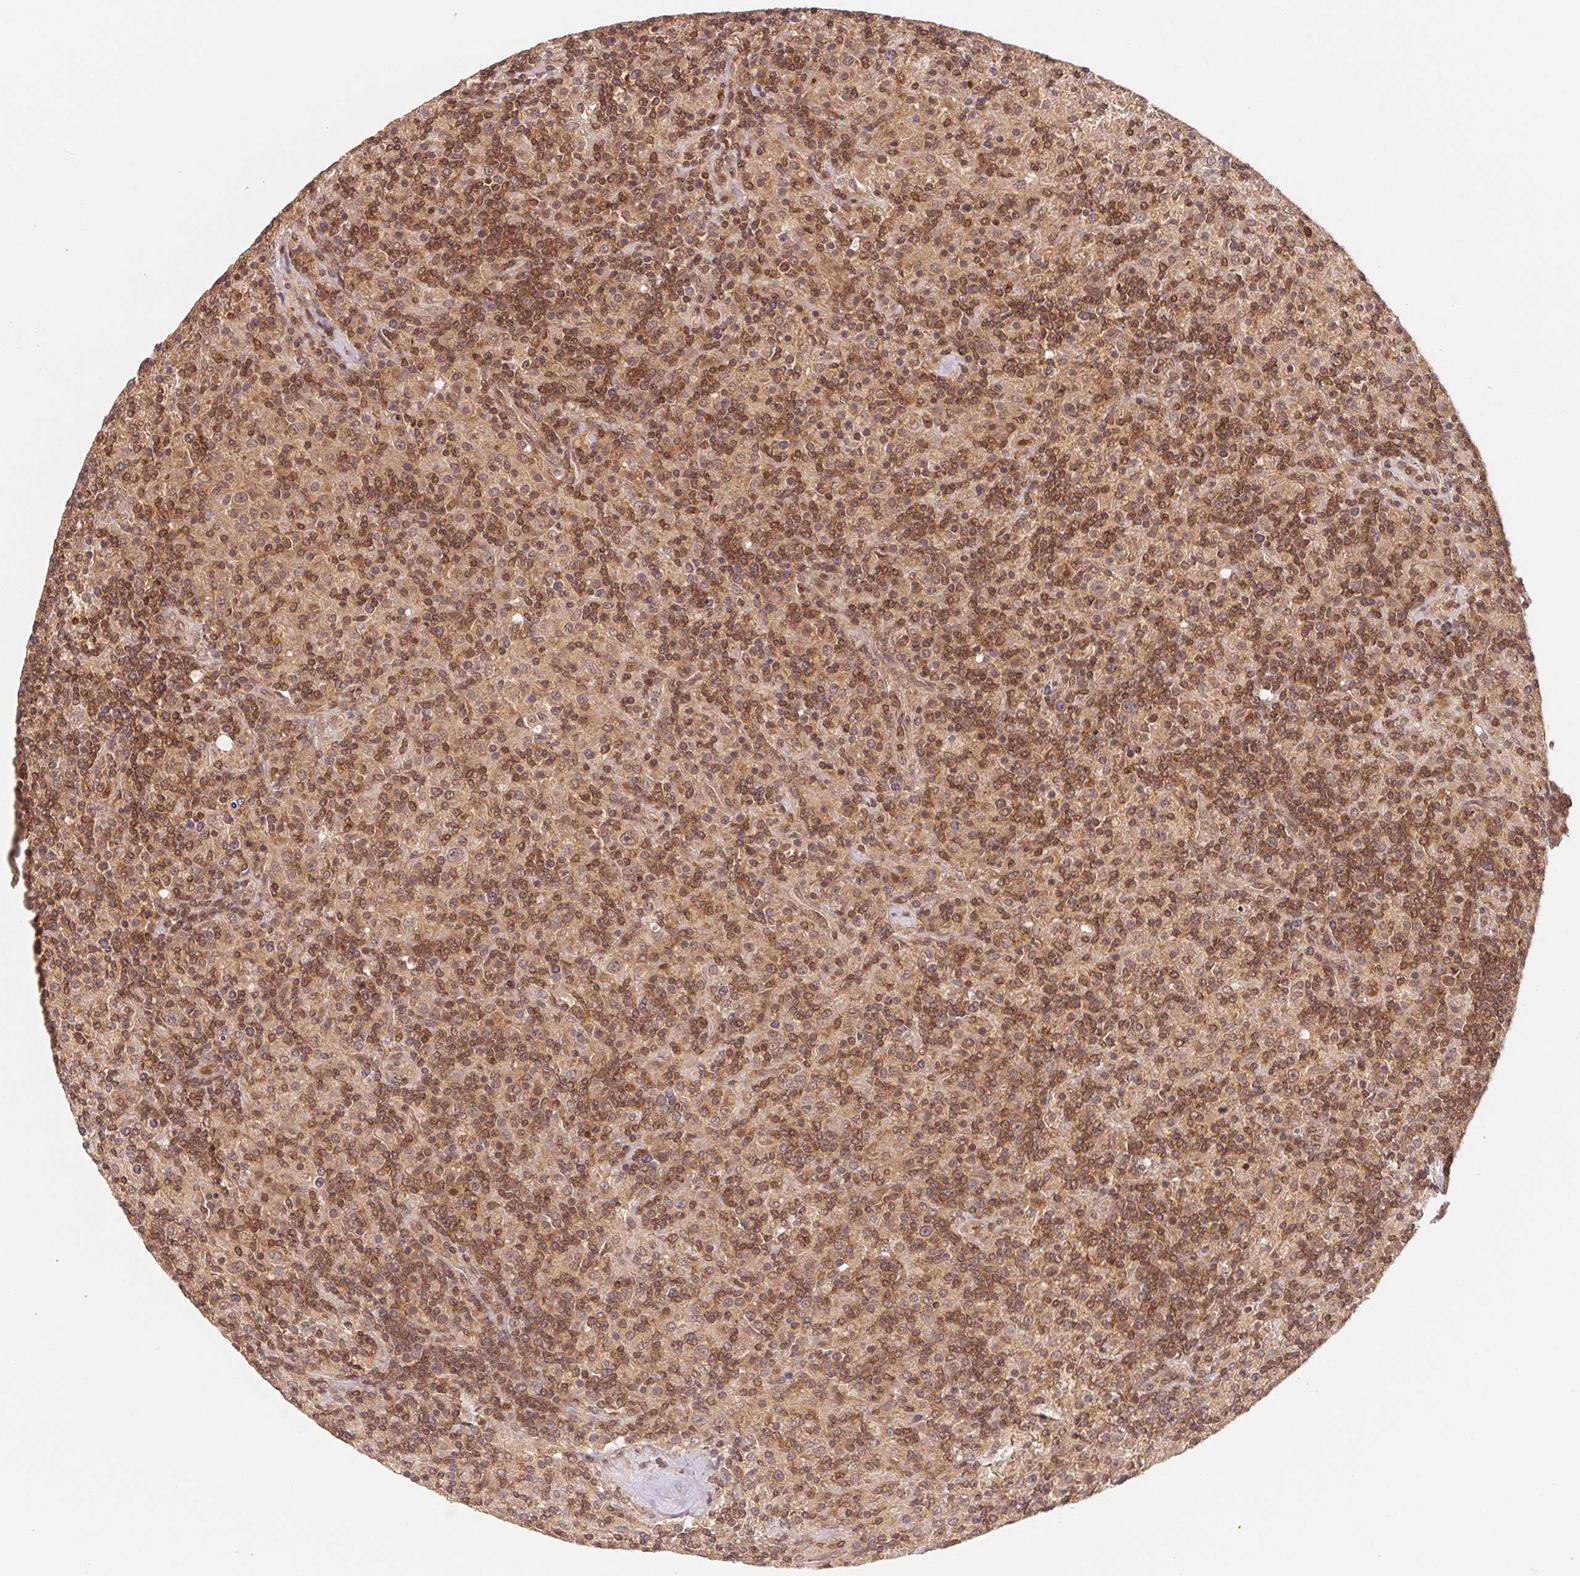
{"staining": {"intensity": "weak", "quantity": "<25%", "location": "cytoplasmic/membranous"}, "tissue": "lymphoma", "cell_type": "Tumor cells", "image_type": "cancer", "snomed": [{"axis": "morphology", "description": "Hodgkin's disease, NOS"}, {"axis": "topography", "description": "Lymph node"}], "caption": "IHC of Hodgkin's disease demonstrates no expression in tumor cells.", "gene": "CCDC102B", "patient": {"sex": "male", "age": 70}}